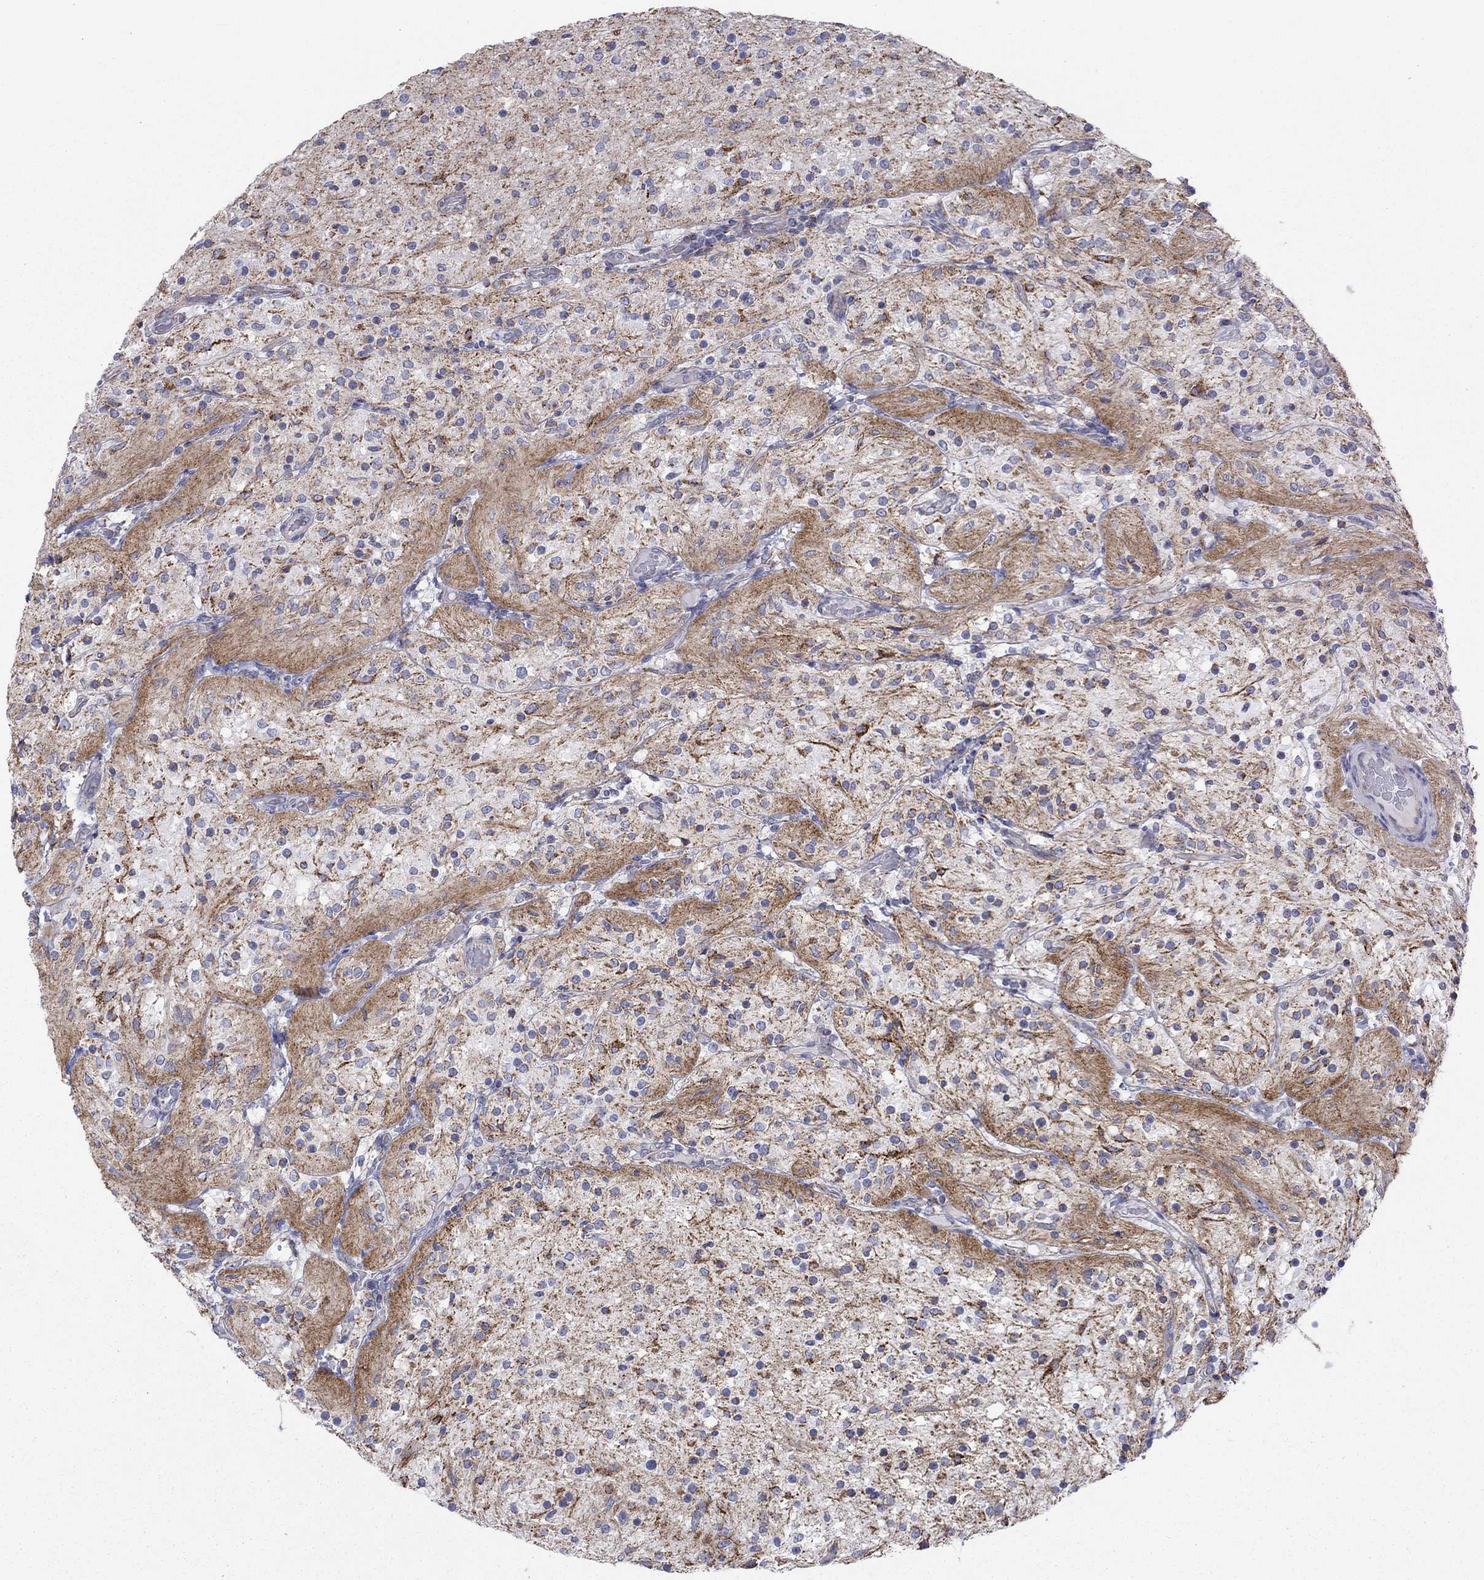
{"staining": {"intensity": "strong", "quantity": "<25%", "location": "cytoplasmic/membranous"}, "tissue": "glioma", "cell_type": "Tumor cells", "image_type": "cancer", "snomed": [{"axis": "morphology", "description": "Glioma, malignant, Low grade"}, {"axis": "topography", "description": "Brain"}], "caption": "IHC (DAB) staining of human glioma displays strong cytoplasmic/membranous protein positivity in about <25% of tumor cells. IHC stains the protein of interest in brown and the nuclei are stained blue.", "gene": "CISD1", "patient": {"sex": "male", "age": 3}}